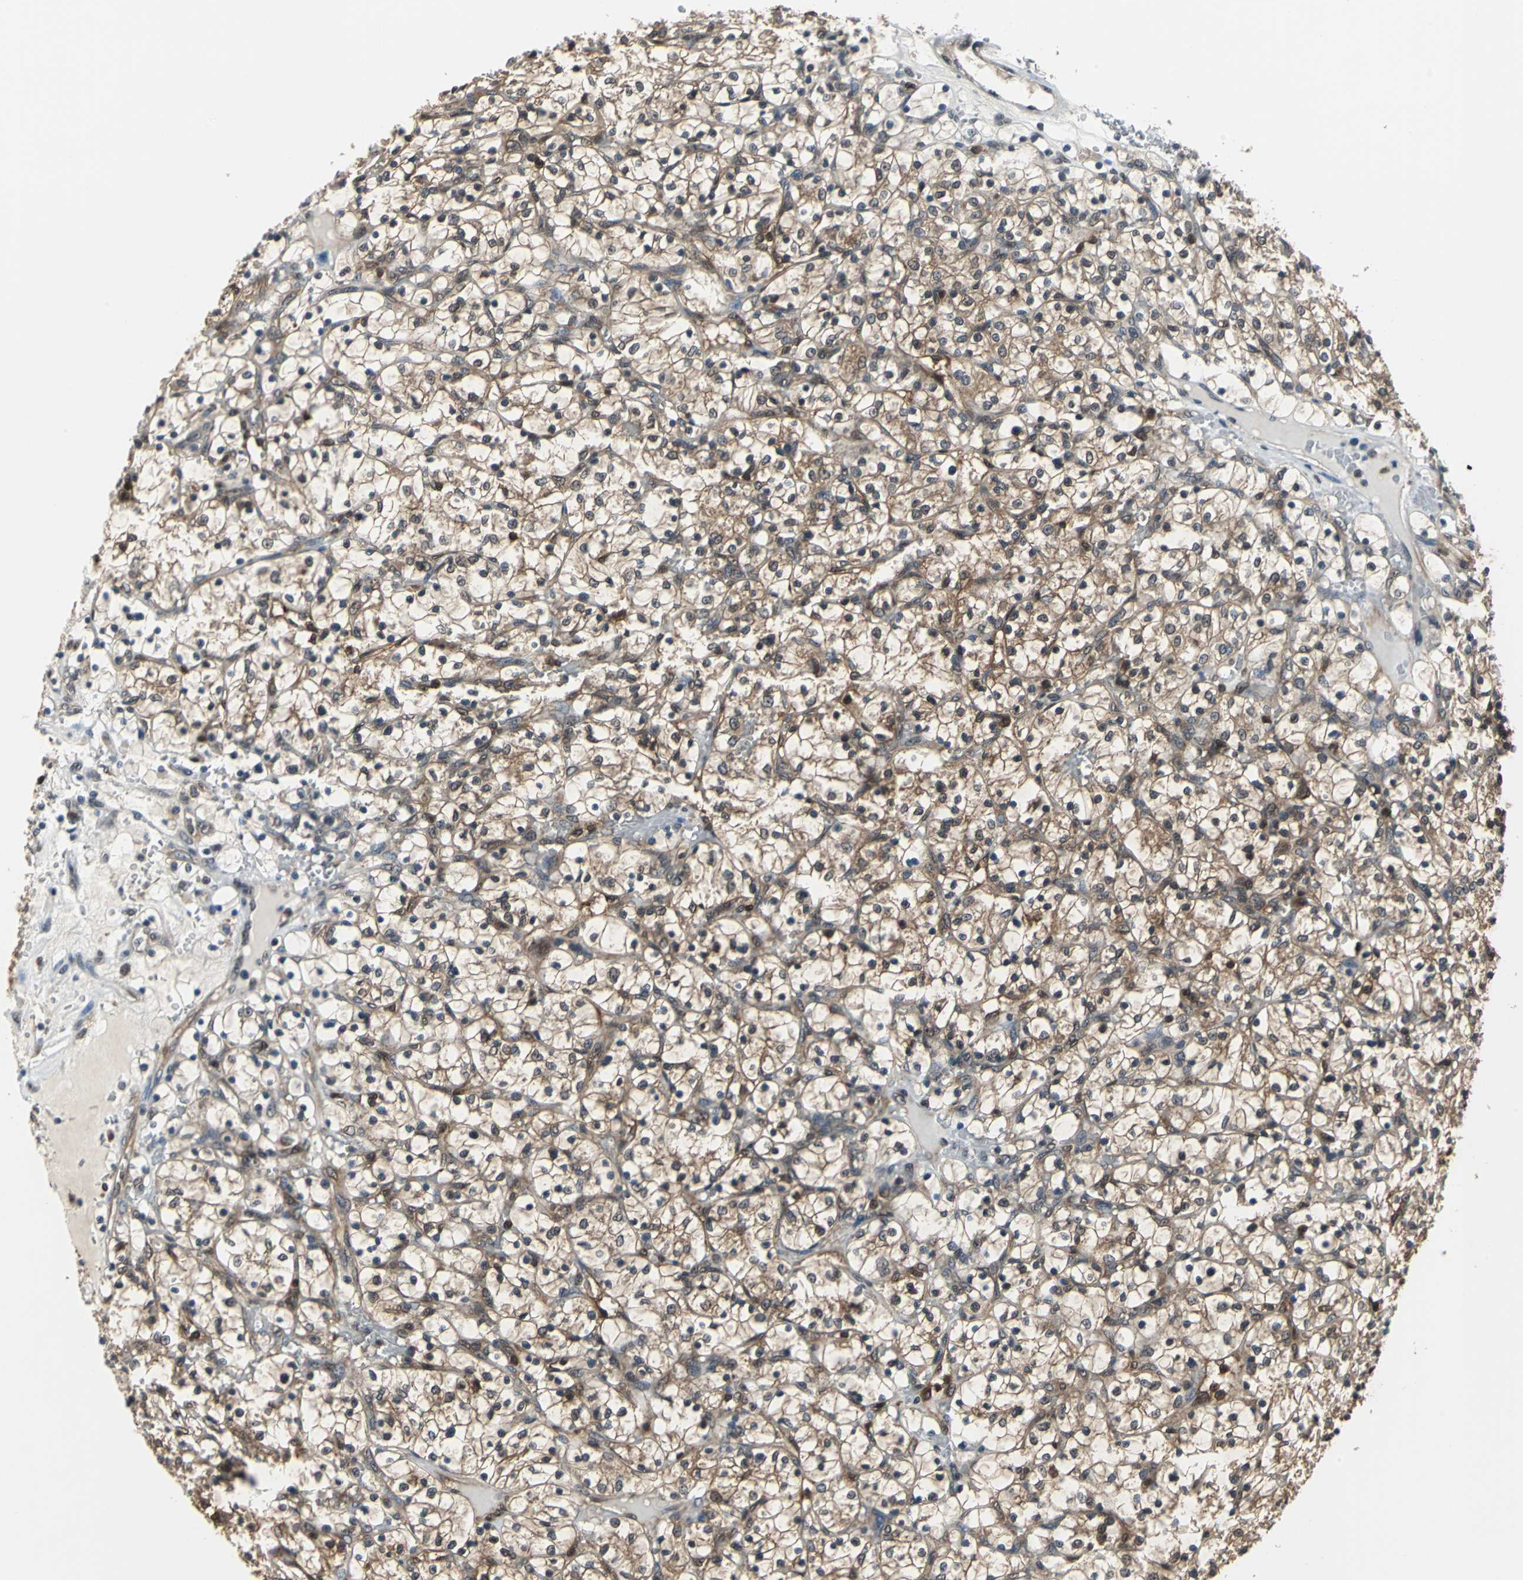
{"staining": {"intensity": "moderate", "quantity": ">75%", "location": "cytoplasmic/membranous,nuclear"}, "tissue": "renal cancer", "cell_type": "Tumor cells", "image_type": "cancer", "snomed": [{"axis": "morphology", "description": "Adenocarcinoma, NOS"}, {"axis": "topography", "description": "Kidney"}], "caption": "This image exhibits IHC staining of renal adenocarcinoma, with medium moderate cytoplasmic/membranous and nuclear positivity in about >75% of tumor cells.", "gene": "PSME1", "patient": {"sex": "female", "age": 69}}